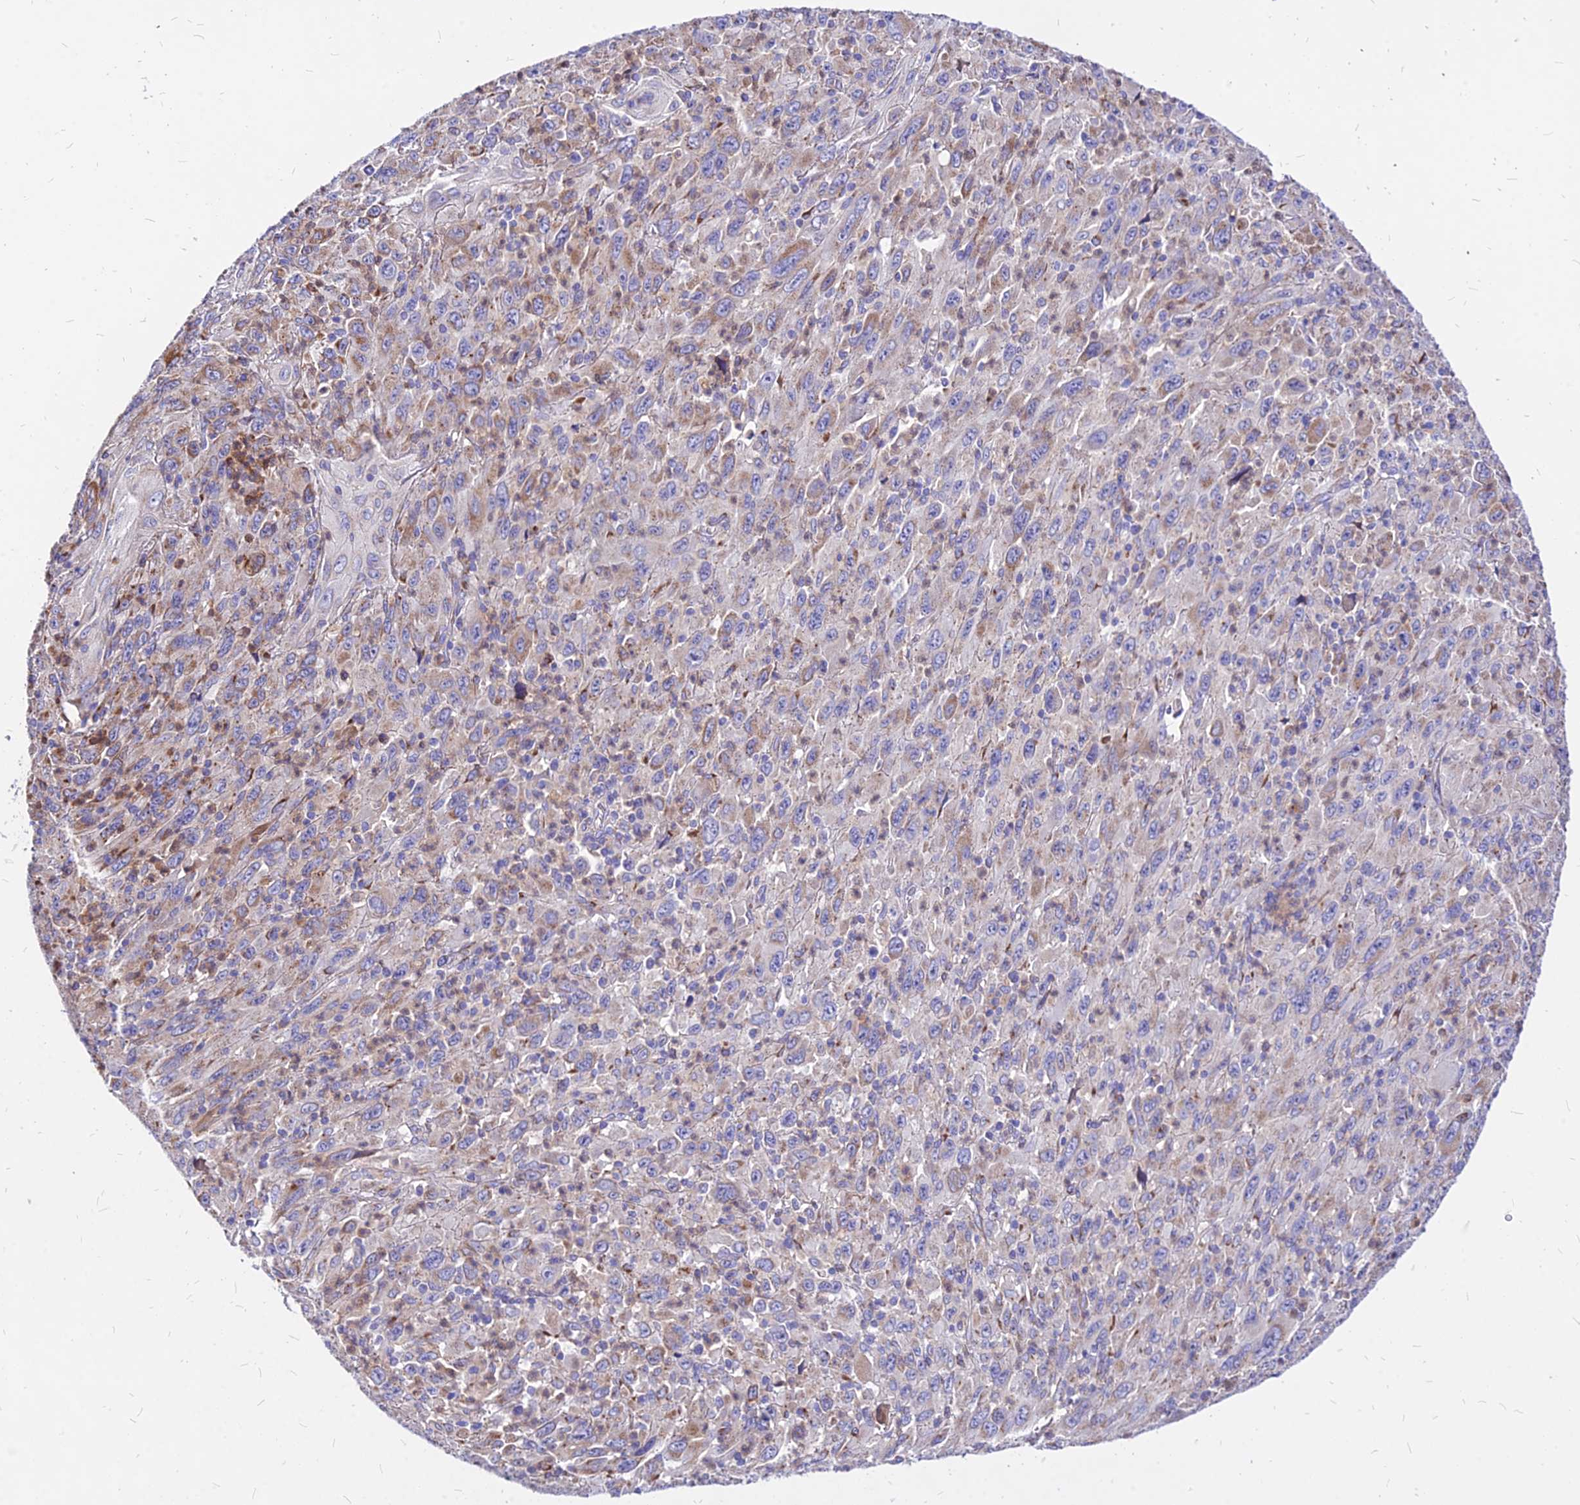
{"staining": {"intensity": "weak", "quantity": "<25%", "location": "cytoplasmic/membranous"}, "tissue": "melanoma", "cell_type": "Tumor cells", "image_type": "cancer", "snomed": [{"axis": "morphology", "description": "Malignant melanoma, Metastatic site"}, {"axis": "topography", "description": "Skin"}], "caption": "IHC of melanoma shows no staining in tumor cells.", "gene": "MRPL3", "patient": {"sex": "female", "age": 56}}